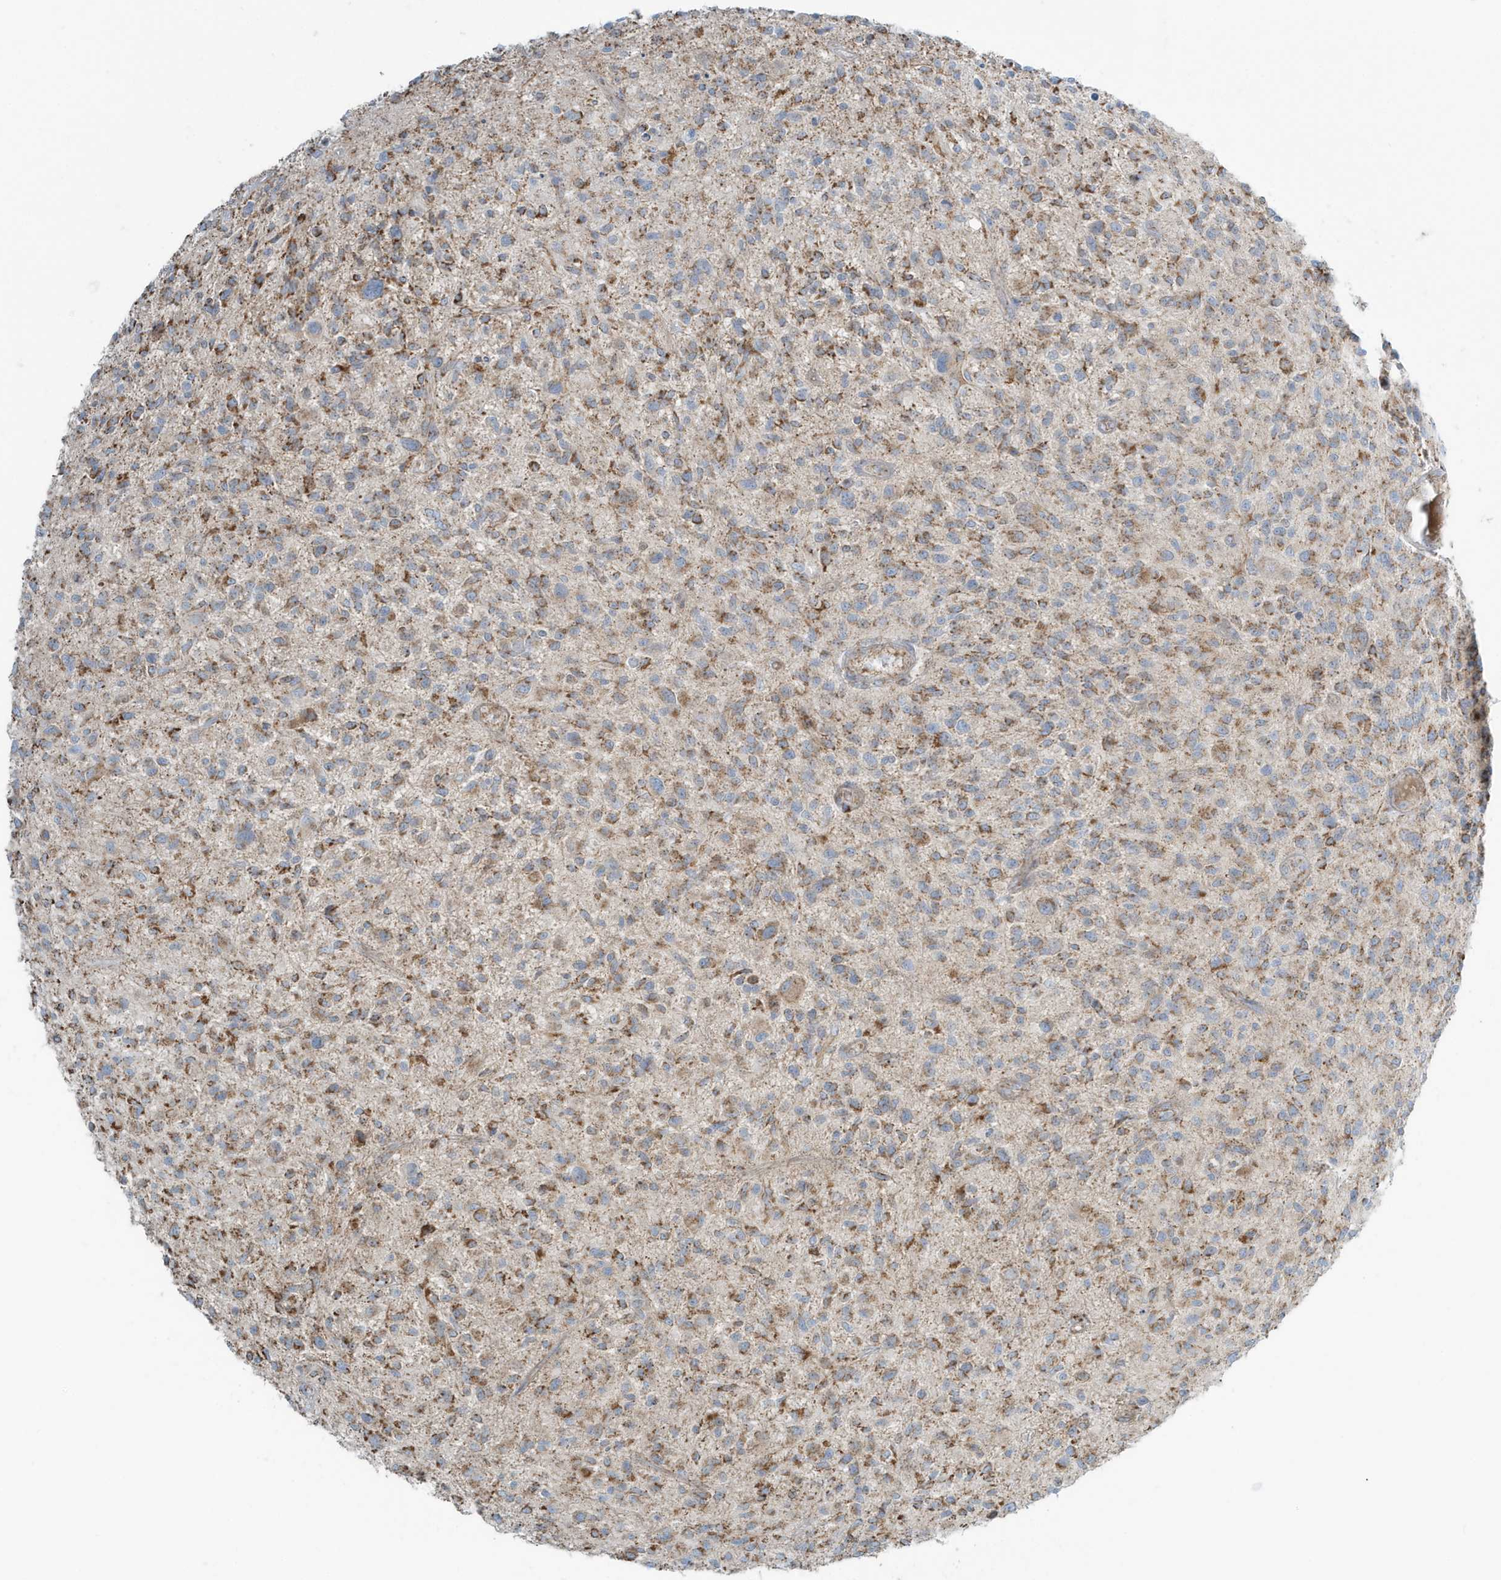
{"staining": {"intensity": "moderate", "quantity": ">75%", "location": "cytoplasmic/membranous"}, "tissue": "glioma", "cell_type": "Tumor cells", "image_type": "cancer", "snomed": [{"axis": "morphology", "description": "Glioma, malignant, High grade"}, {"axis": "topography", "description": "Brain"}], "caption": "Immunohistochemistry (IHC) of human glioma displays medium levels of moderate cytoplasmic/membranous expression in about >75% of tumor cells.", "gene": "RAB11FIP3", "patient": {"sex": "male", "age": 47}}